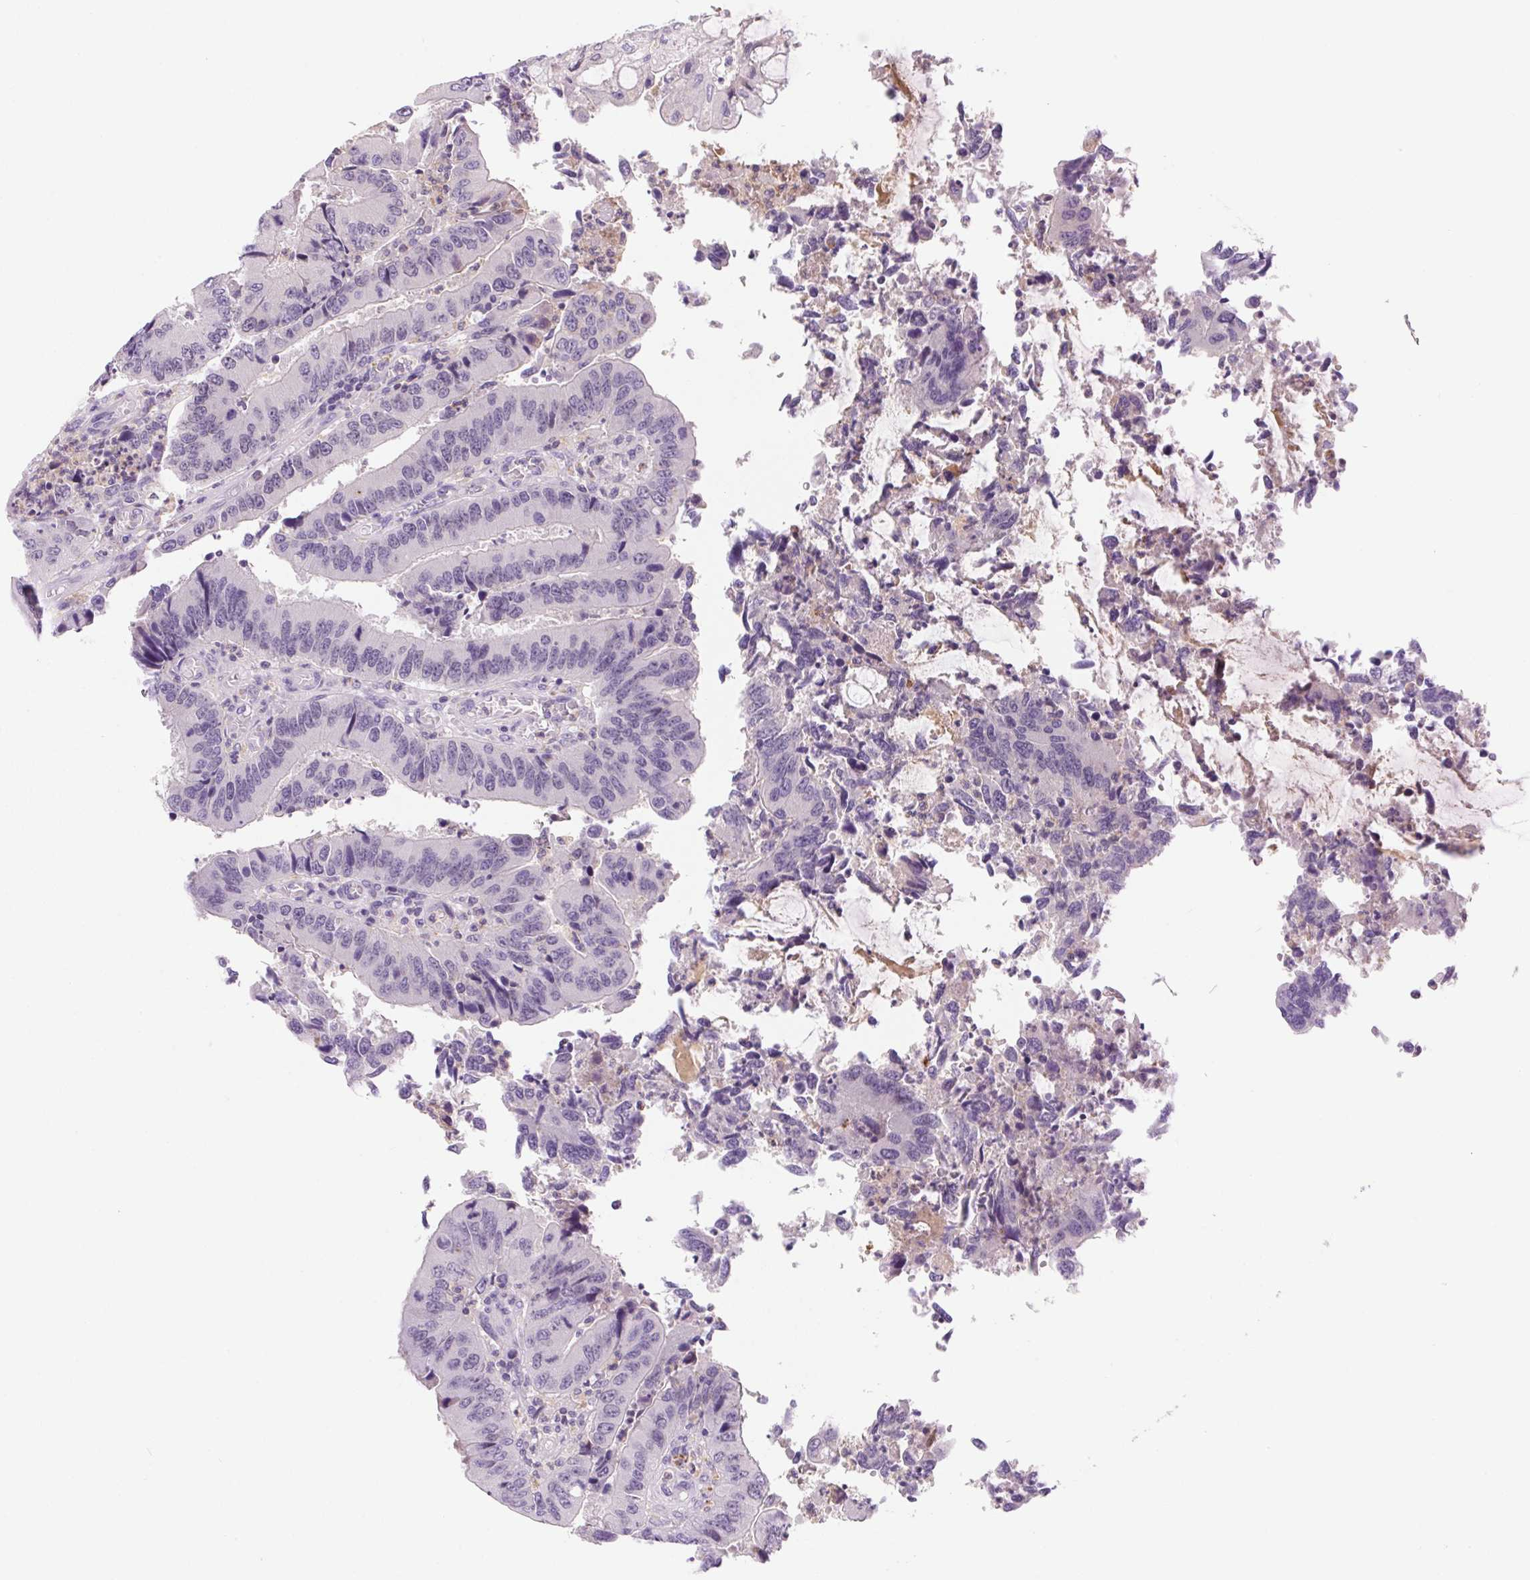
{"staining": {"intensity": "negative", "quantity": "none", "location": "none"}, "tissue": "colorectal cancer", "cell_type": "Tumor cells", "image_type": "cancer", "snomed": [{"axis": "morphology", "description": "Adenocarcinoma, NOS"}, {"axis": "topography", "description": "Colon"}], "caption": "This is an IHC micrograph of human adenocarcinoma (colorectal). There is no staining in tumor cells.", "gene": "SSTR4", "patient": {"sex": "female", "age": 67}}